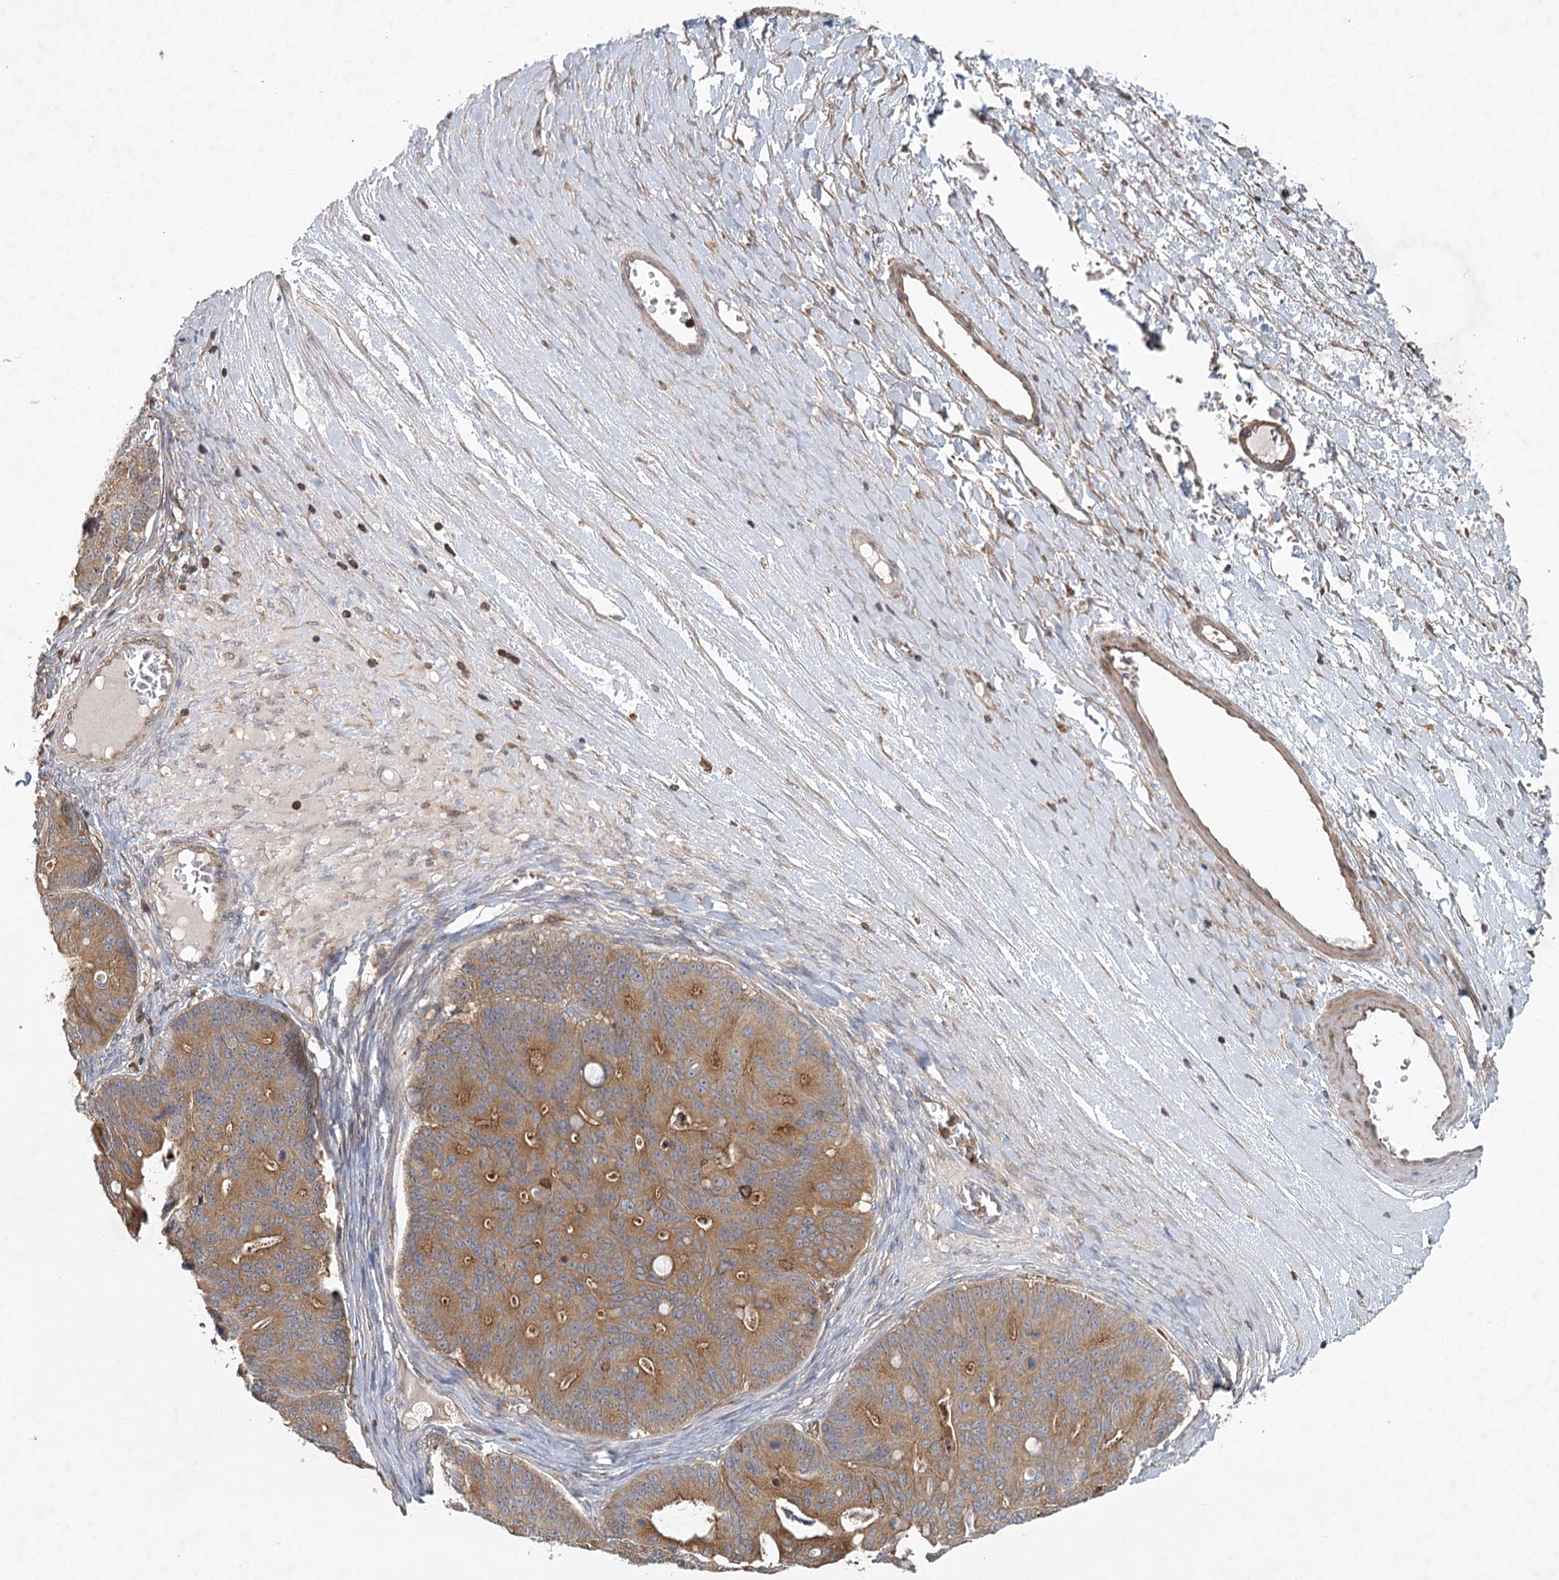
{"staining": {"intensity": "moderate", "quantity": ">75%", "location": "cytoplasmic/membranous"}, "tissue": "ovarian cancer", "cell_type": "Tumor cells", "image_type": "cancer", "snomed": [{"axis": "morphology", "description": "Cystadenocarcinoma, mucinous, NOS"}, {"axis": "topography", "description": "Ovary"}], "caption": "Protein expression analysis of mucinous cystadenocarcinoma (ovarian) demonstrates moderate cytoplasmic/membranous staining in about >75% of tumor cells.", "gene": "PLEKHA7", "patient": {"sex": "female", "age": 37}}